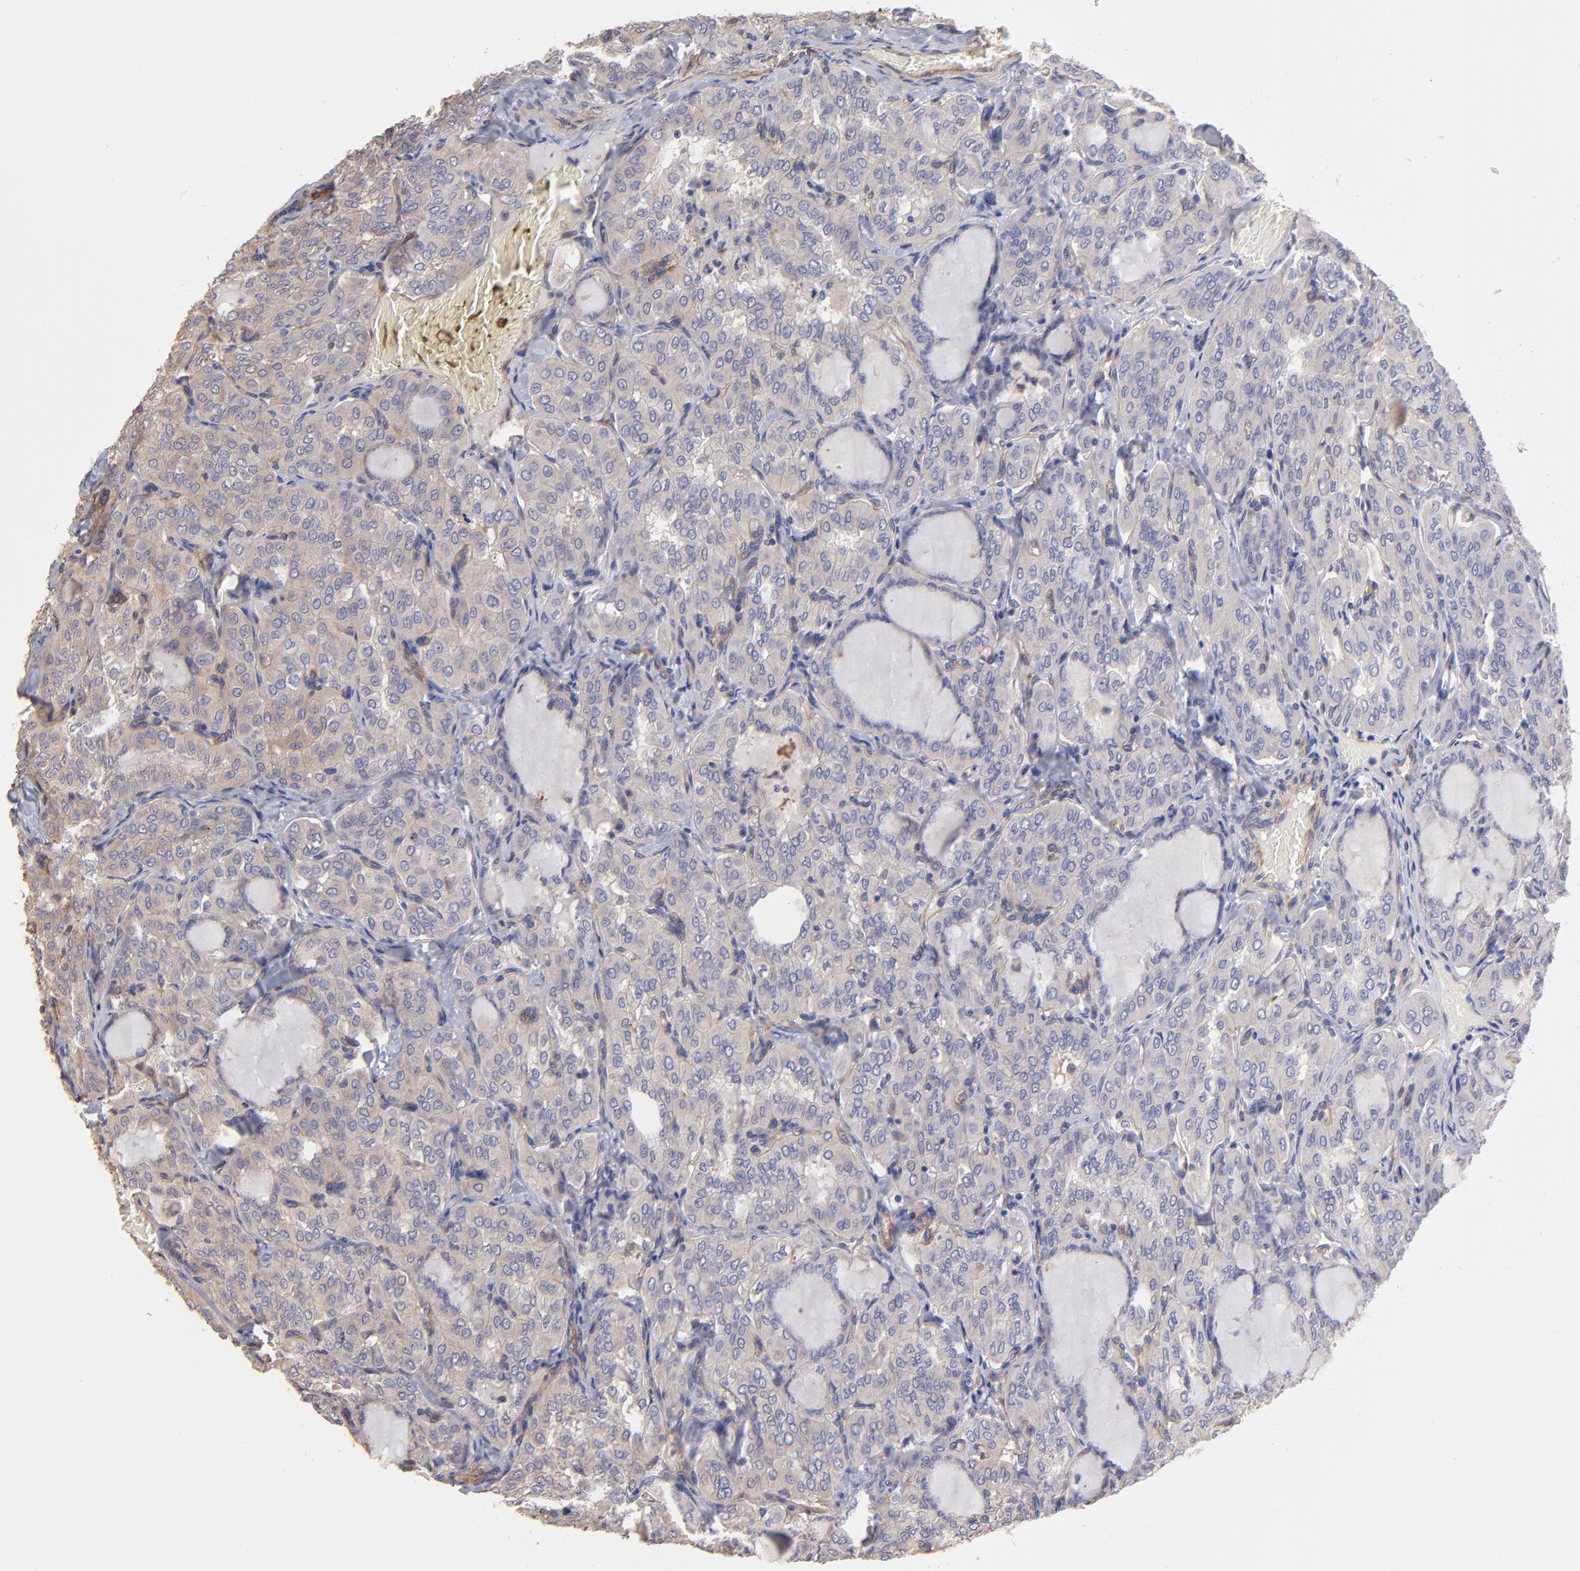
{"staining": {"intensity": "negative", "quantity": "none", "location": "none"}, "tissue": "thyroid cancer", "cell_type": "Tumor cells", "image_type": "cancer", "snomed": [{"axis": "morphology", "description": "Papillary adenocarcinoma, NOS"}, {"axis": "topography", "description": "Thyroid gland"}], "caption": "The micrograph exhibits no staining of tumor cells in thyroid papillary adenocarcinoma.", "gene": "ASB7", "patient": {"sex": "male", "age": 20}}